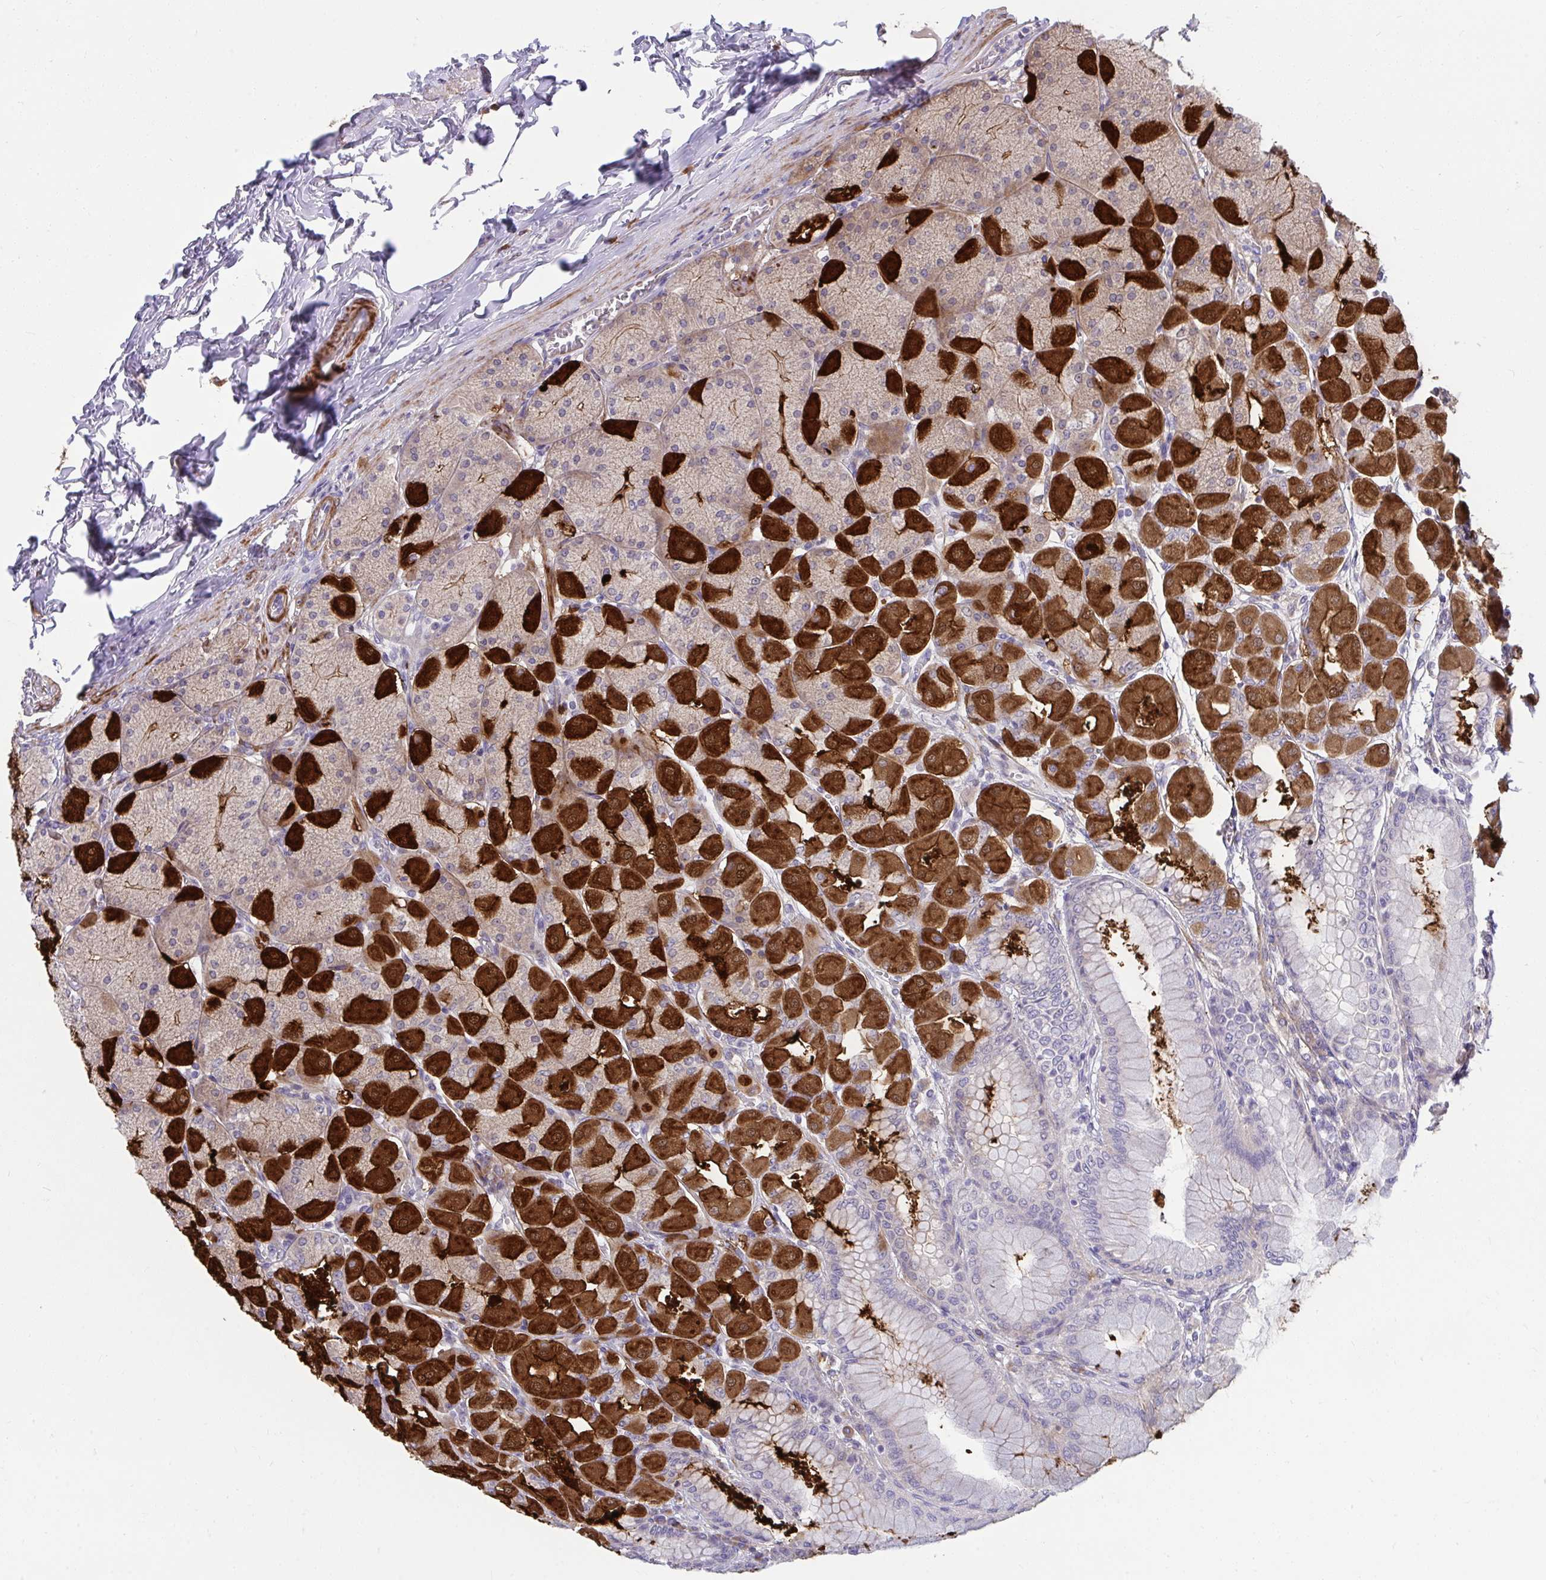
{"staining": {"intensity": "strong", "quantity": "25%-75%", "location": "cytoplasmic/membranous"}, "tissue": "stomach", "cell_type": "Glandular cells", "image_type": "normal", "snomed": [{"axis": "morphology", "description": "Normal tissue, NOS"}, {"axis": "topography", "description": "Stomach, upper"}], "caption": "IHC of normal stomach shows high levels of strong cytoplasmic/membranous staining in about 25%-75% of glandular cells.", "gene": "PIGZ", "patient": {"sex": "female", "age": 56}}